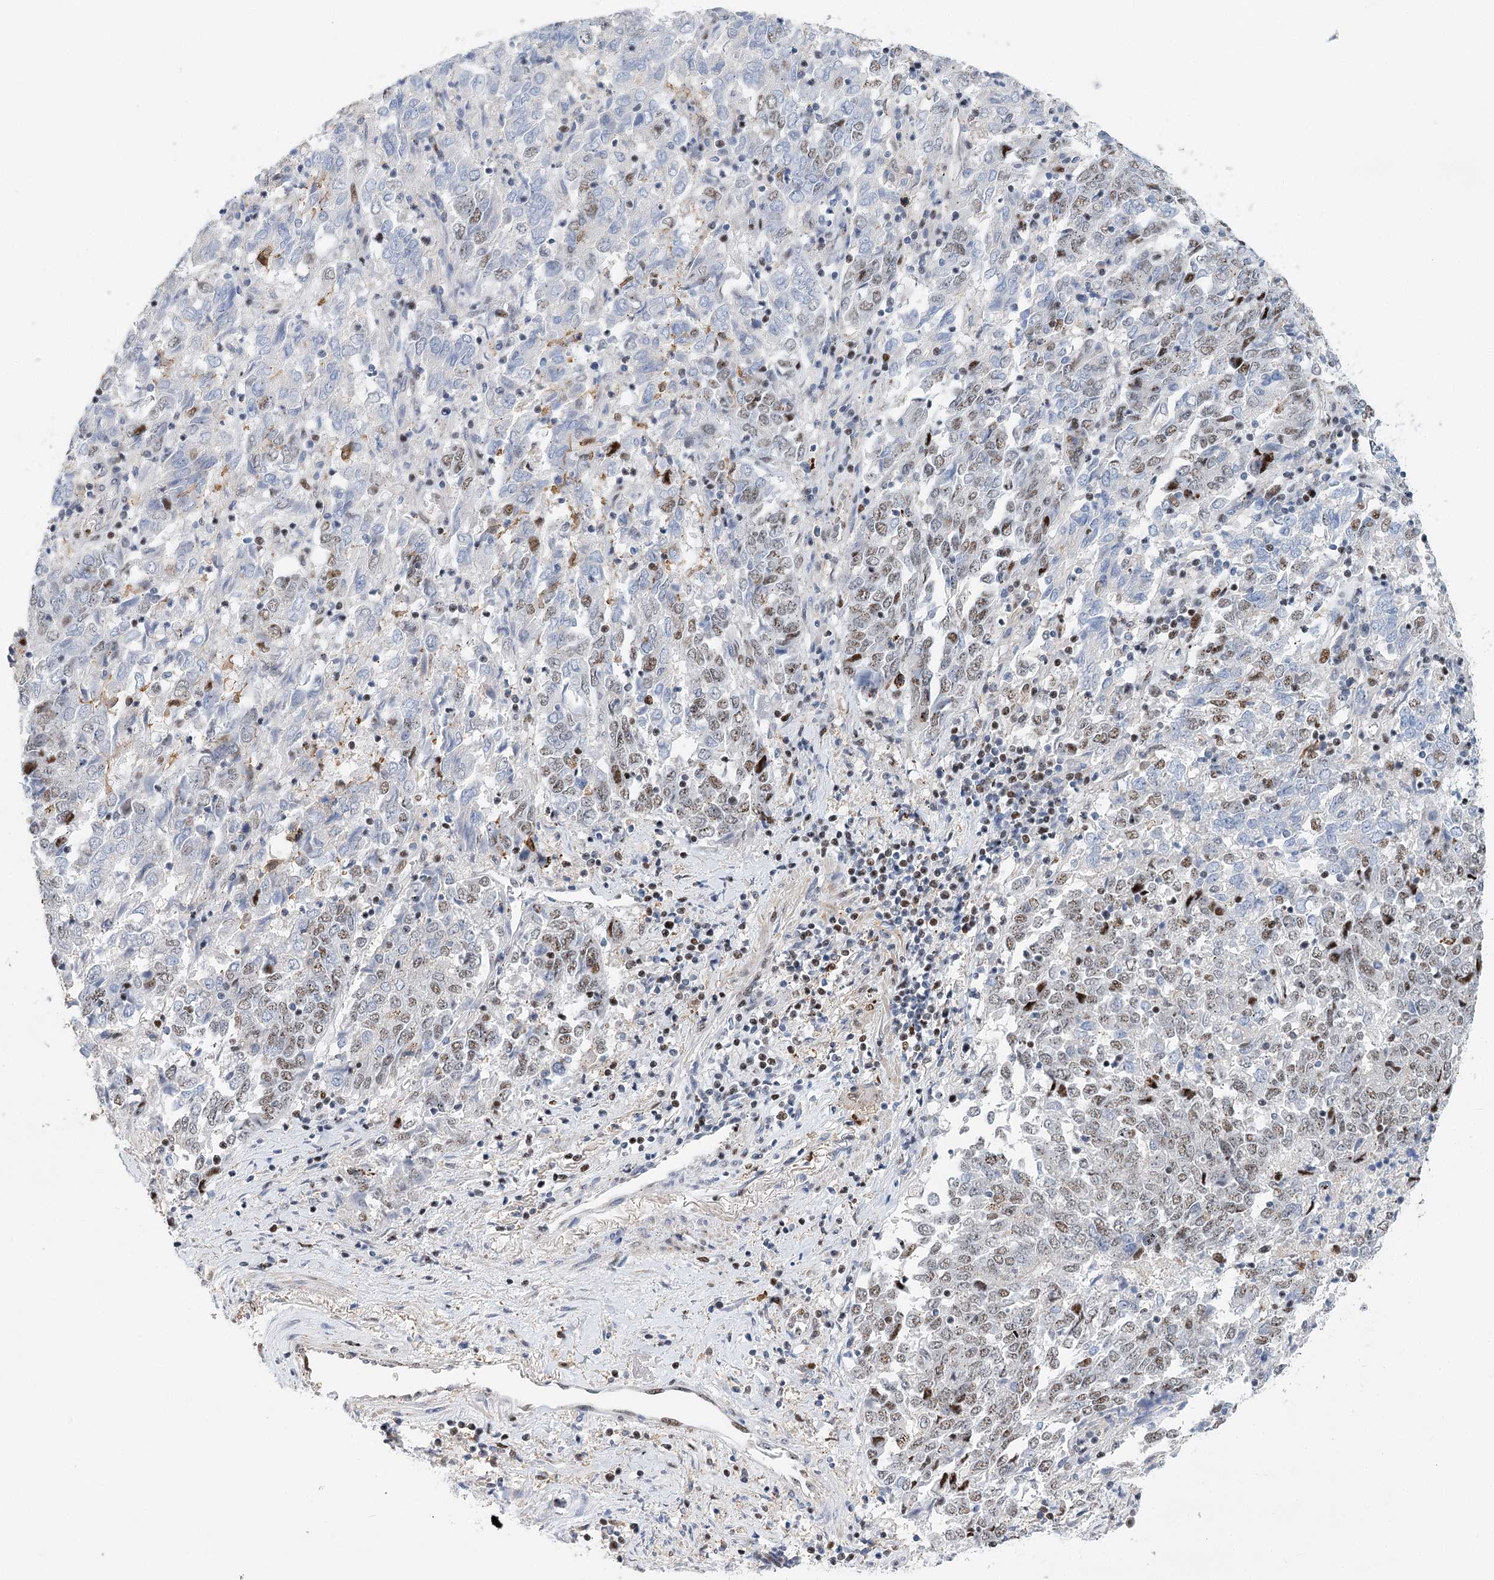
{"staining": {"intensity": "weak", "quantity": "25%-75%", "location": "nuclear"}, "tissue": "endometrial cancer", "cell_type": "Tumor cells", "image_type": "cancer", "snomed": [{"axis": "morphology", "description": "Adenocarcinoma, NOS"}, {"axis": "topography", "description": "Endometrium"}], "caption": "High-power microscopy captured an immunohistochemistry (IHC) image of endometrial cancer, revealing weak nuclear positivity in about 25%-75% of tumor cells.", "gene": "CAMTA1", "patient": {"sex": "female", "age": 80}}